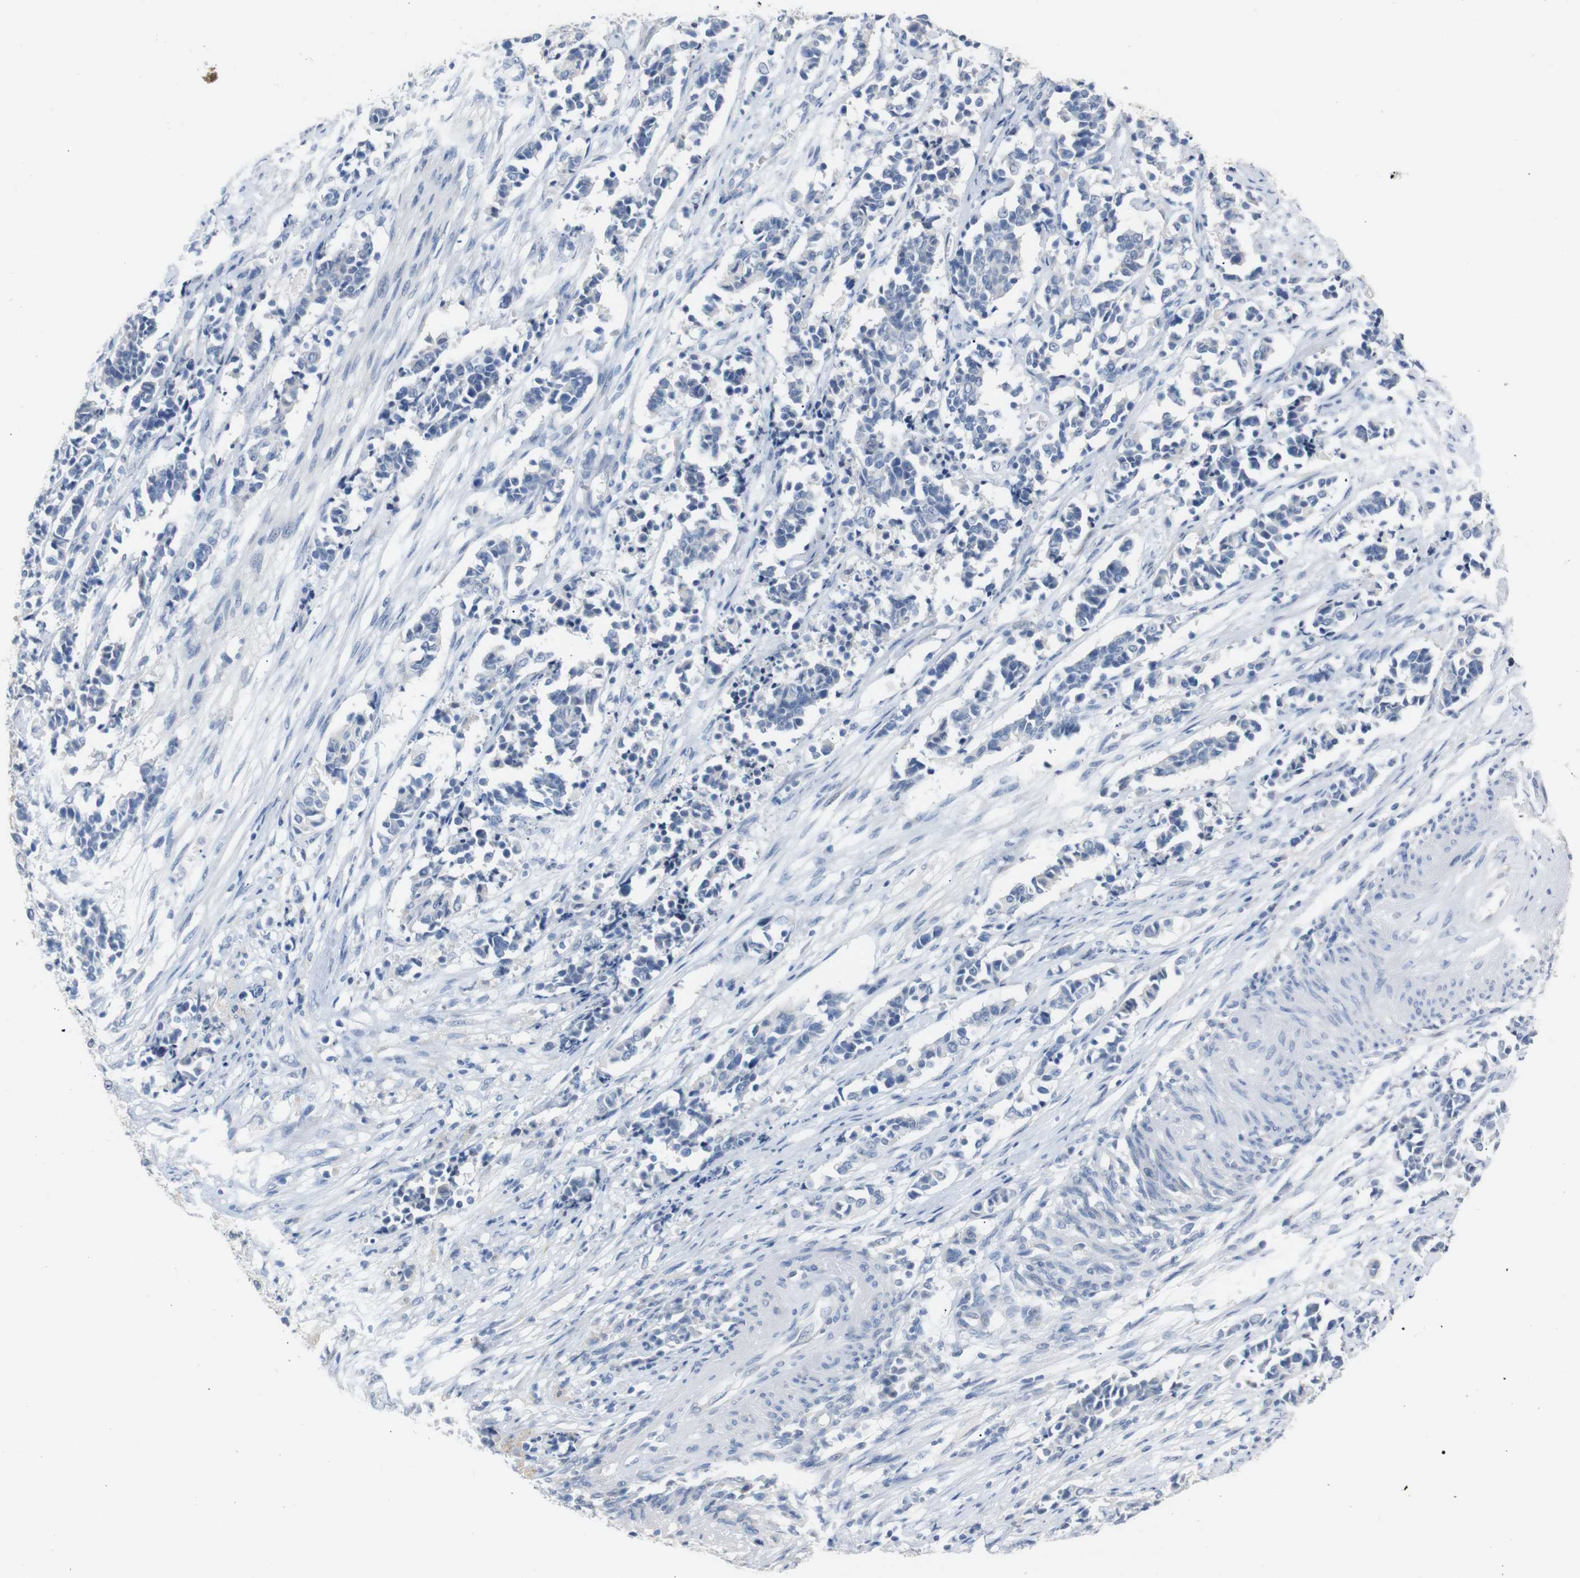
{"staining": {"intensity": "negative", "quantity": "none", "location": "none"}, "tissue": "cervical cancer", "cell_type": "Tumor cells", "image_type": "cancer", "snomed": [{"axis": "morphology", "description": "Squamous cell carcinoma, NOS"}, {"axis": "topography", "description": "Cervix"}], "caption": "DAB (3,3'-diaminobenzidine) immunohistochemical staining of cervical squamous cell carcinoma demonstrates no significant positivity in tumor cells. (DAB (3,3'-diaminobenzidine) immunohistochemistry (IHC), high magnification).", "gene": "CHRM5", "patient": {"sex": "female", "age": 35}}